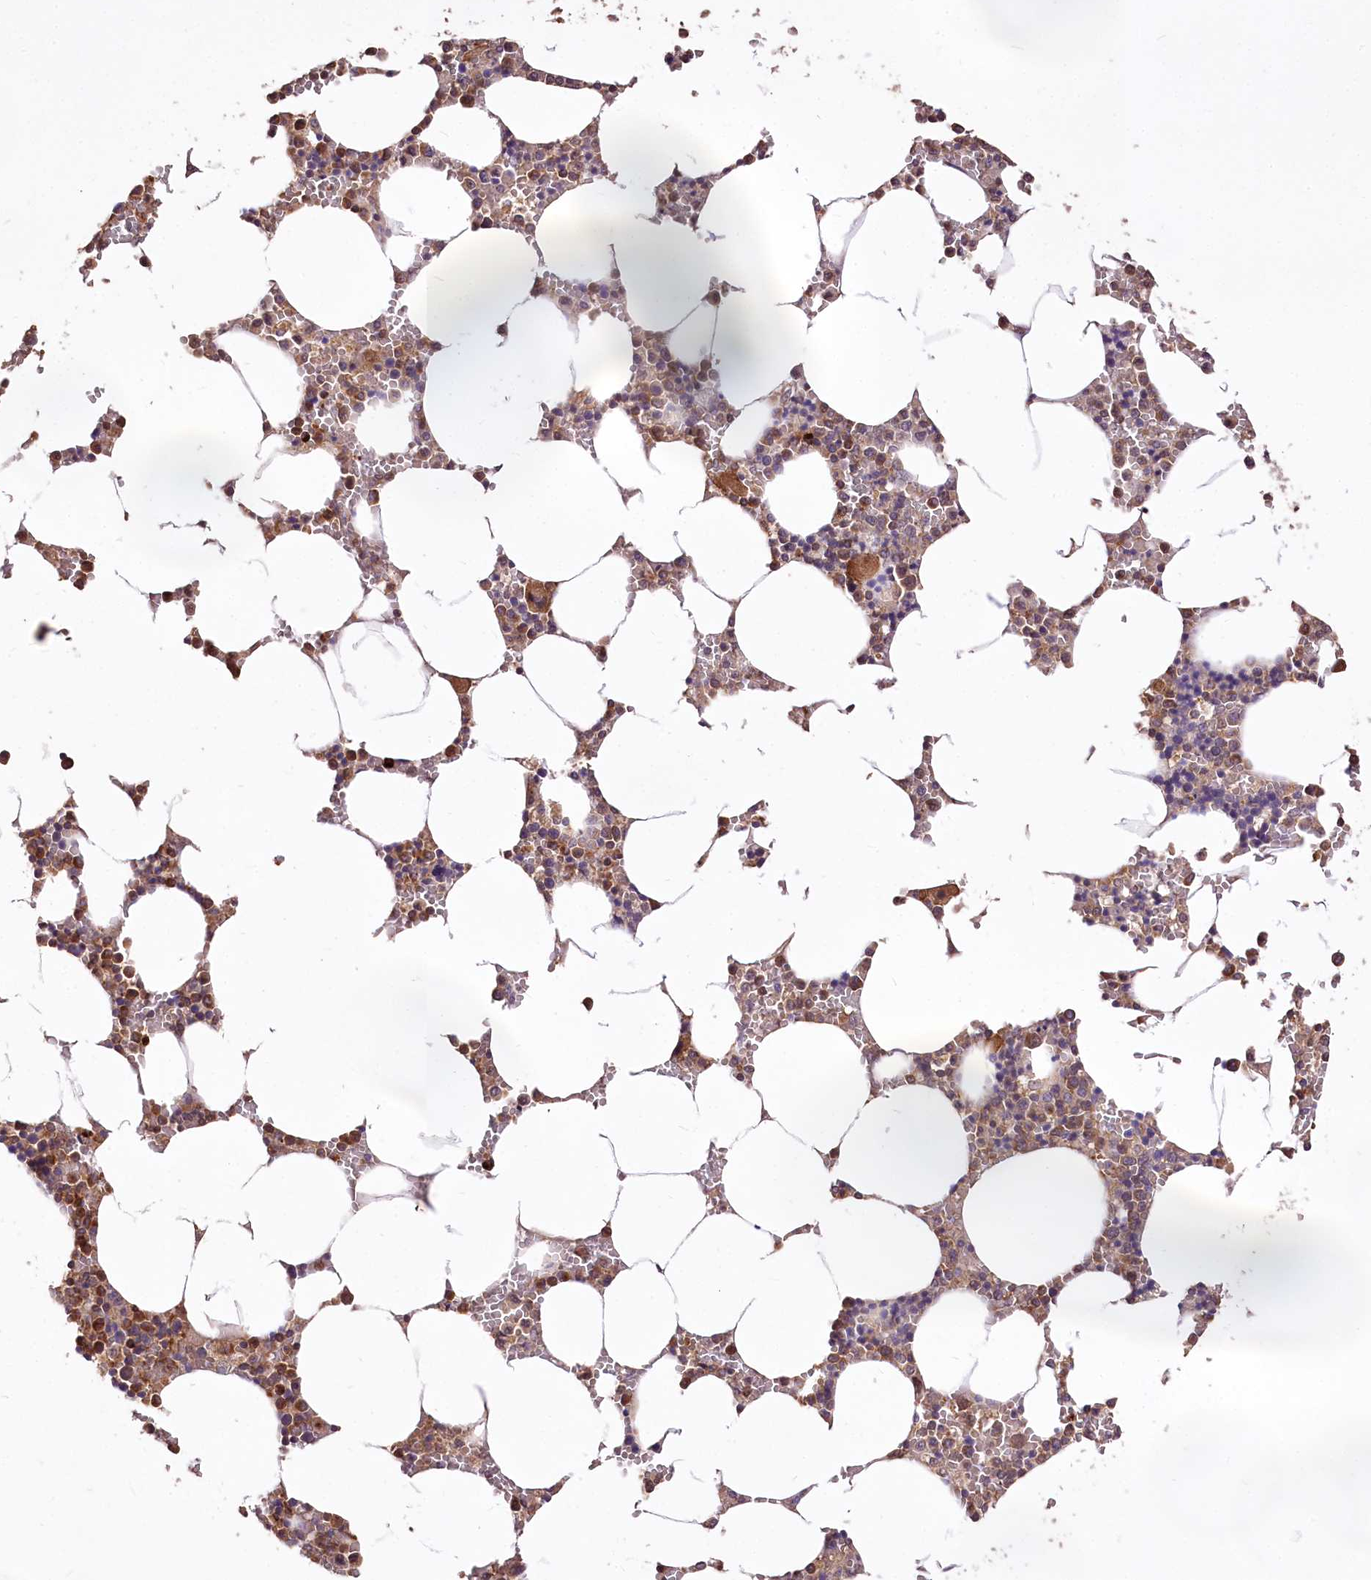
{"staining": {"intensity": "moderate", "quantity": "25%-75%", "location": "cytoplasmic/membranous,nuclear"}, "tissue": "bone marrow", "cell_type": "Hematopoietic cells", "image_type": "normal", "snomed": [{"axis": "morphology", "description": "Normal tissue, NOS"}, {"axis": "topography", "description": "Bone marrow"}], "caption": "A medium amount of moderate cytoplasmic/membranous,nuclear expression is identified in approximately 25%-75% of hematopoietic cells in benign bone marrow.", "gene": "SERGEF", "patient": {"sex": "male", "age": 70}}